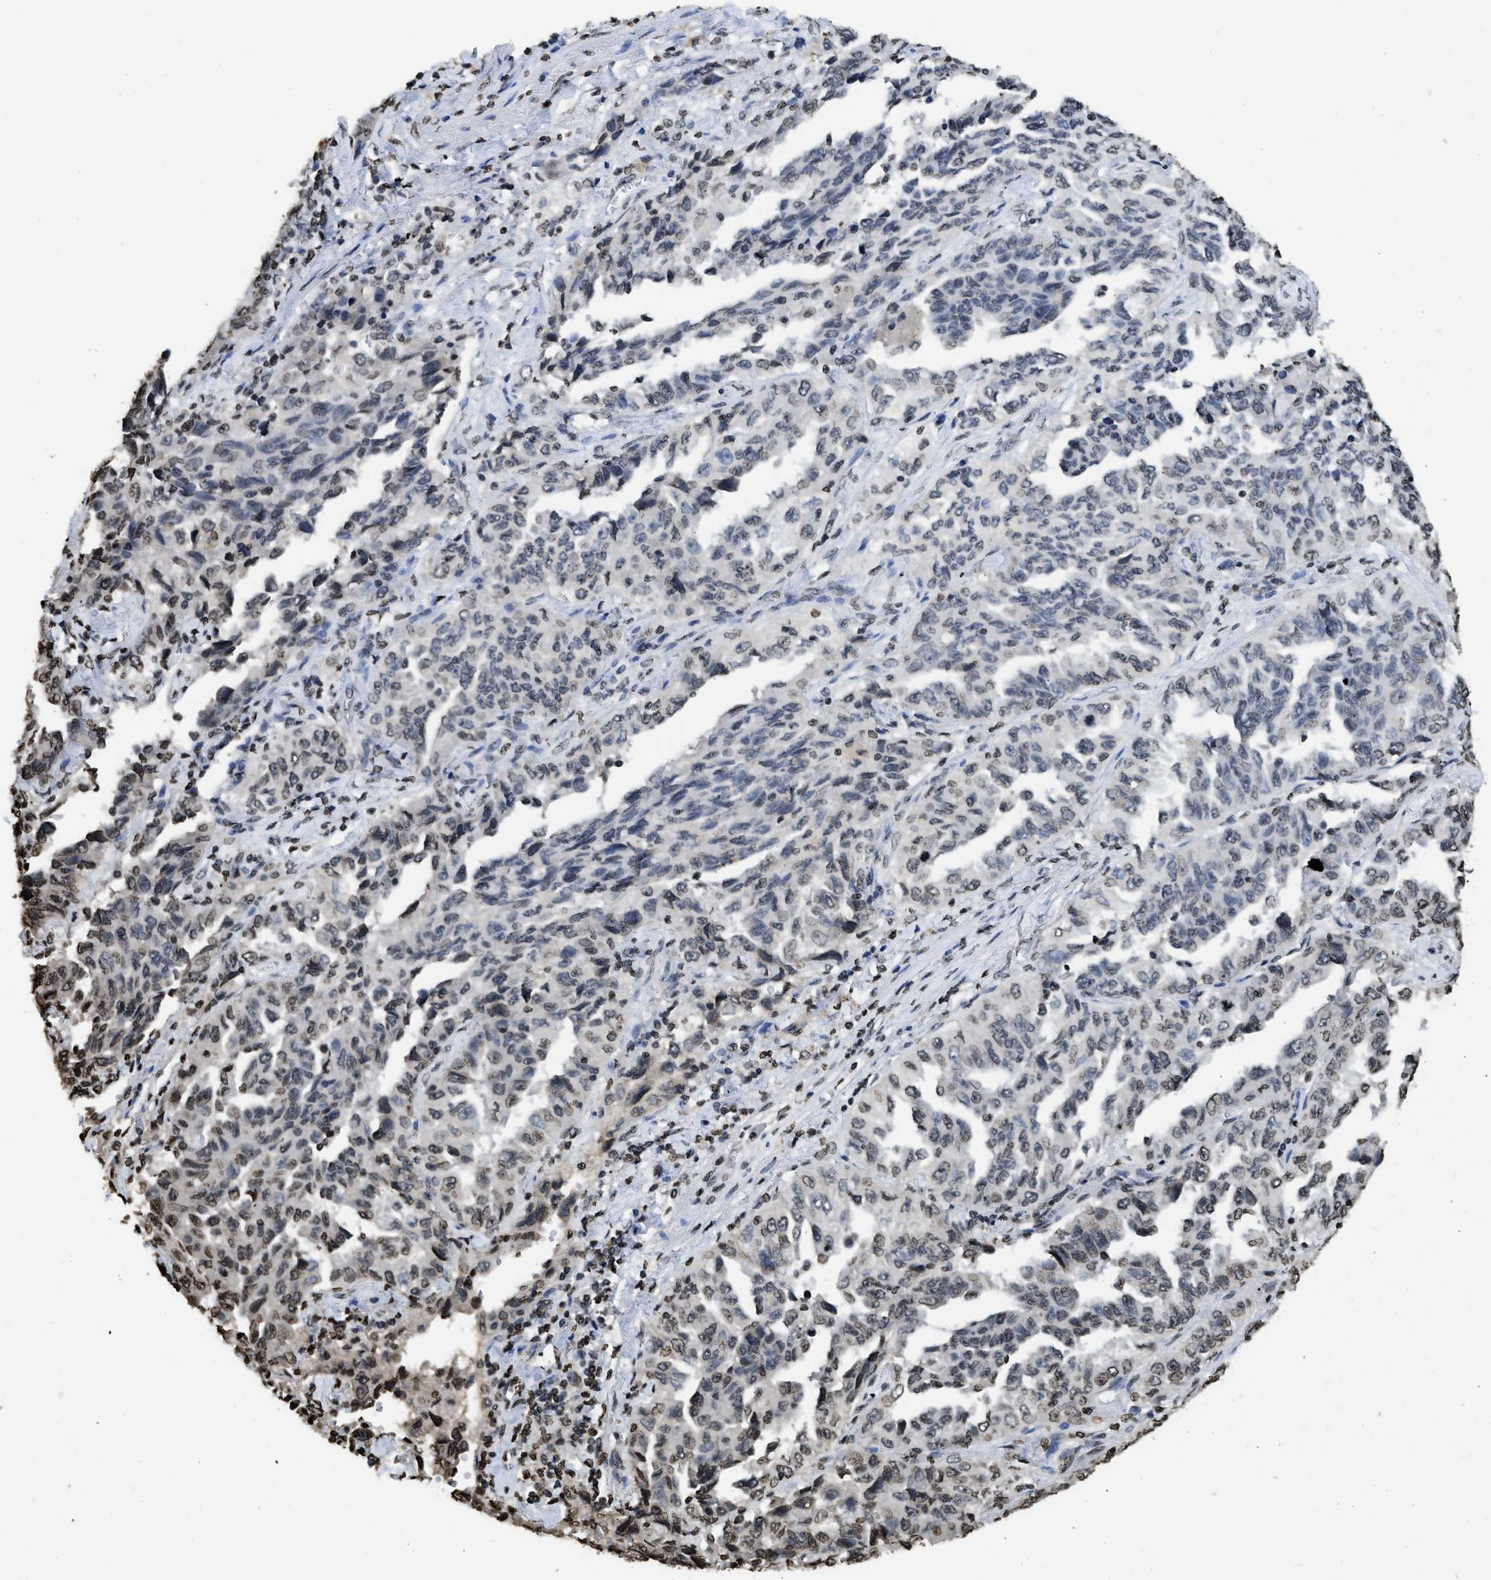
{"staining": {"intensity": "weak", "quantity": "25%-75%", "location": "nuclear"}, "tissue": "lung cancer", "cell_type": "Tumor cells", "image_type": "cancer", "snomed": [{"axis": "morphology", "description": "Adenocarcinoma, NOS"}, {"axis": "topography", "description": "Lung"}], "caption": "A brown stain labels weak nuclear staining of a protein in adenocarcinoma (lung) tumor cells.", "gene": "RRAGC", "patient": {"sex": "female", "age": 51}}